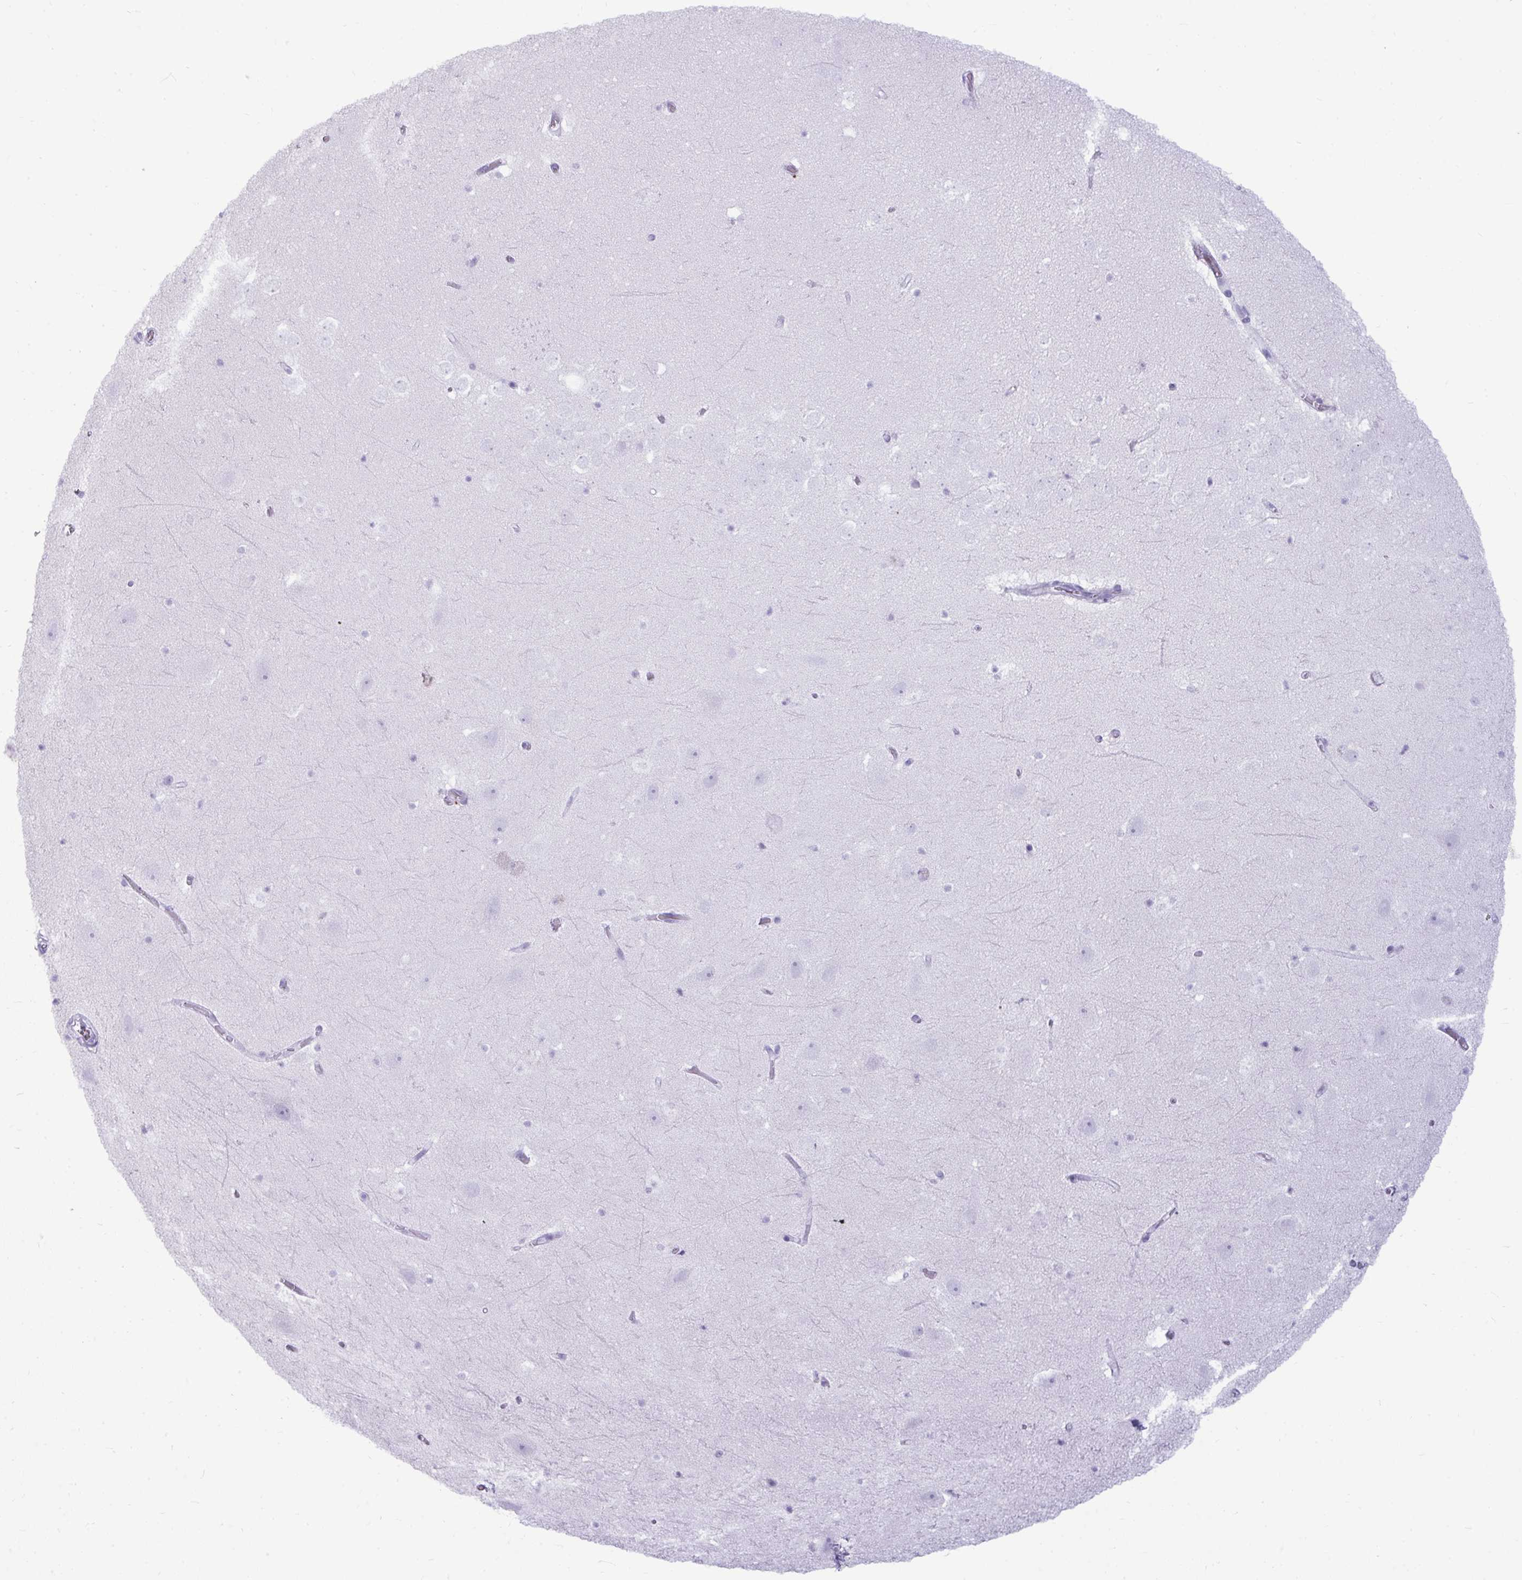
{"staining": {"intensity": "negative", "quantity": "none", "location": "none"}, "tissue": "hippocampus", "cell_type": "Glial cells", "image_type": "normal", "snomed": [{"axis": "morphology", "description": "Normal tissue, NOS"}, {"axis": "topography", "description": "Hippocampus"}], "caption": "Immunohistochemistry (IHC) image of normal hippocampus stained for a protein (brown), which exhibits no expression in glial cells.", "gene": "ANKRD60", "patient": {"sex": "female", "age": 42}}